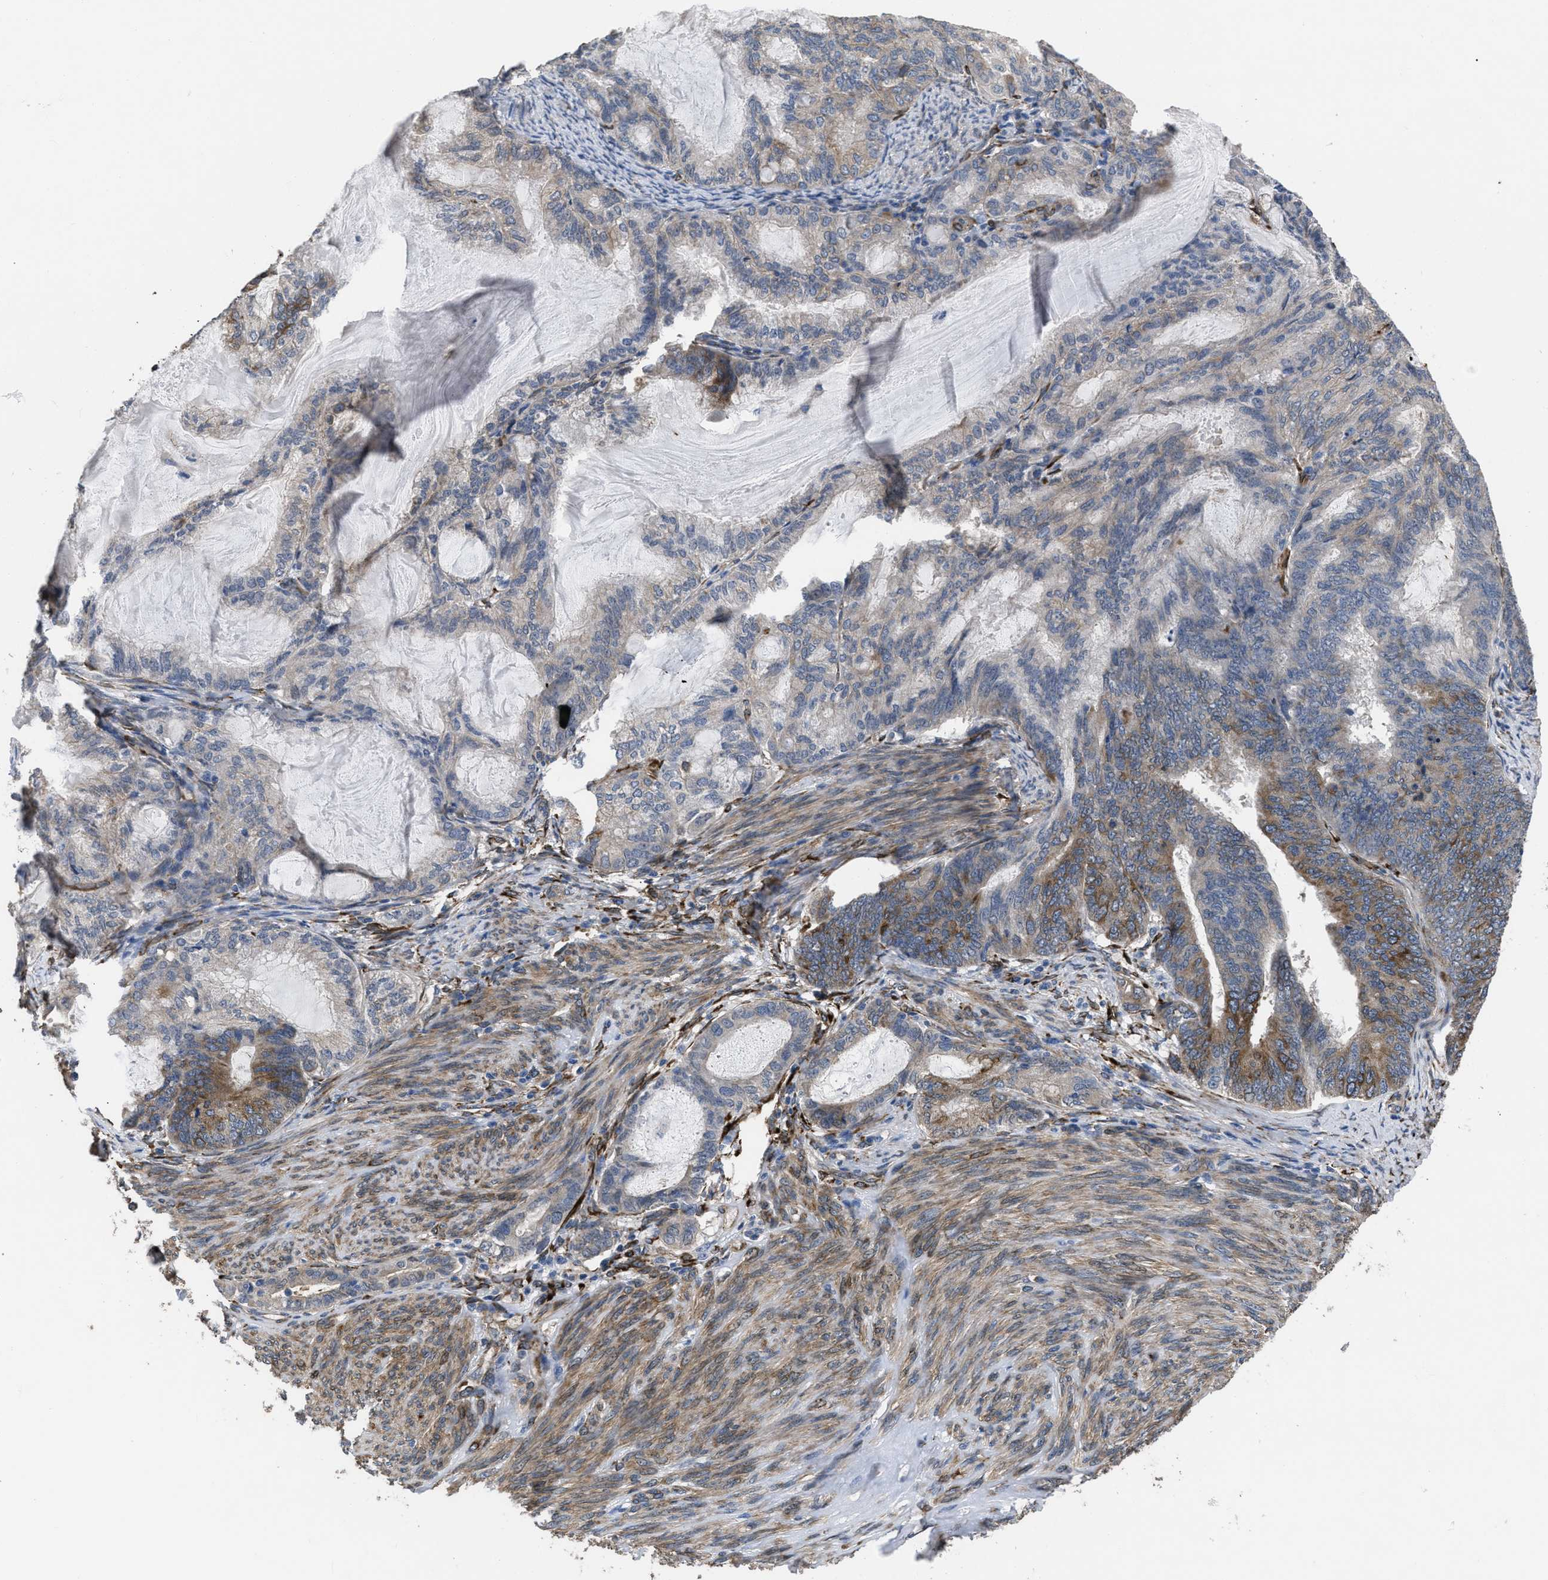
{"staining": {"intensity": "negative", "quantity": "none", "location": "none"}, "tissue": "endometrial cancer", "cell_type": "Tumor cells", "image_type": "cancer", "snomed": [{"axis": "morphology", "description": "Adenocarcinoma, NOS"}, {"axis": "topography", "description": "Endometrium"}], "caption": "Tumor cells are negative for brown protein staining in endometrial adenocarcinoma.", "gene": "SQLE", "patient": {"sex": "female", "age": 86}}